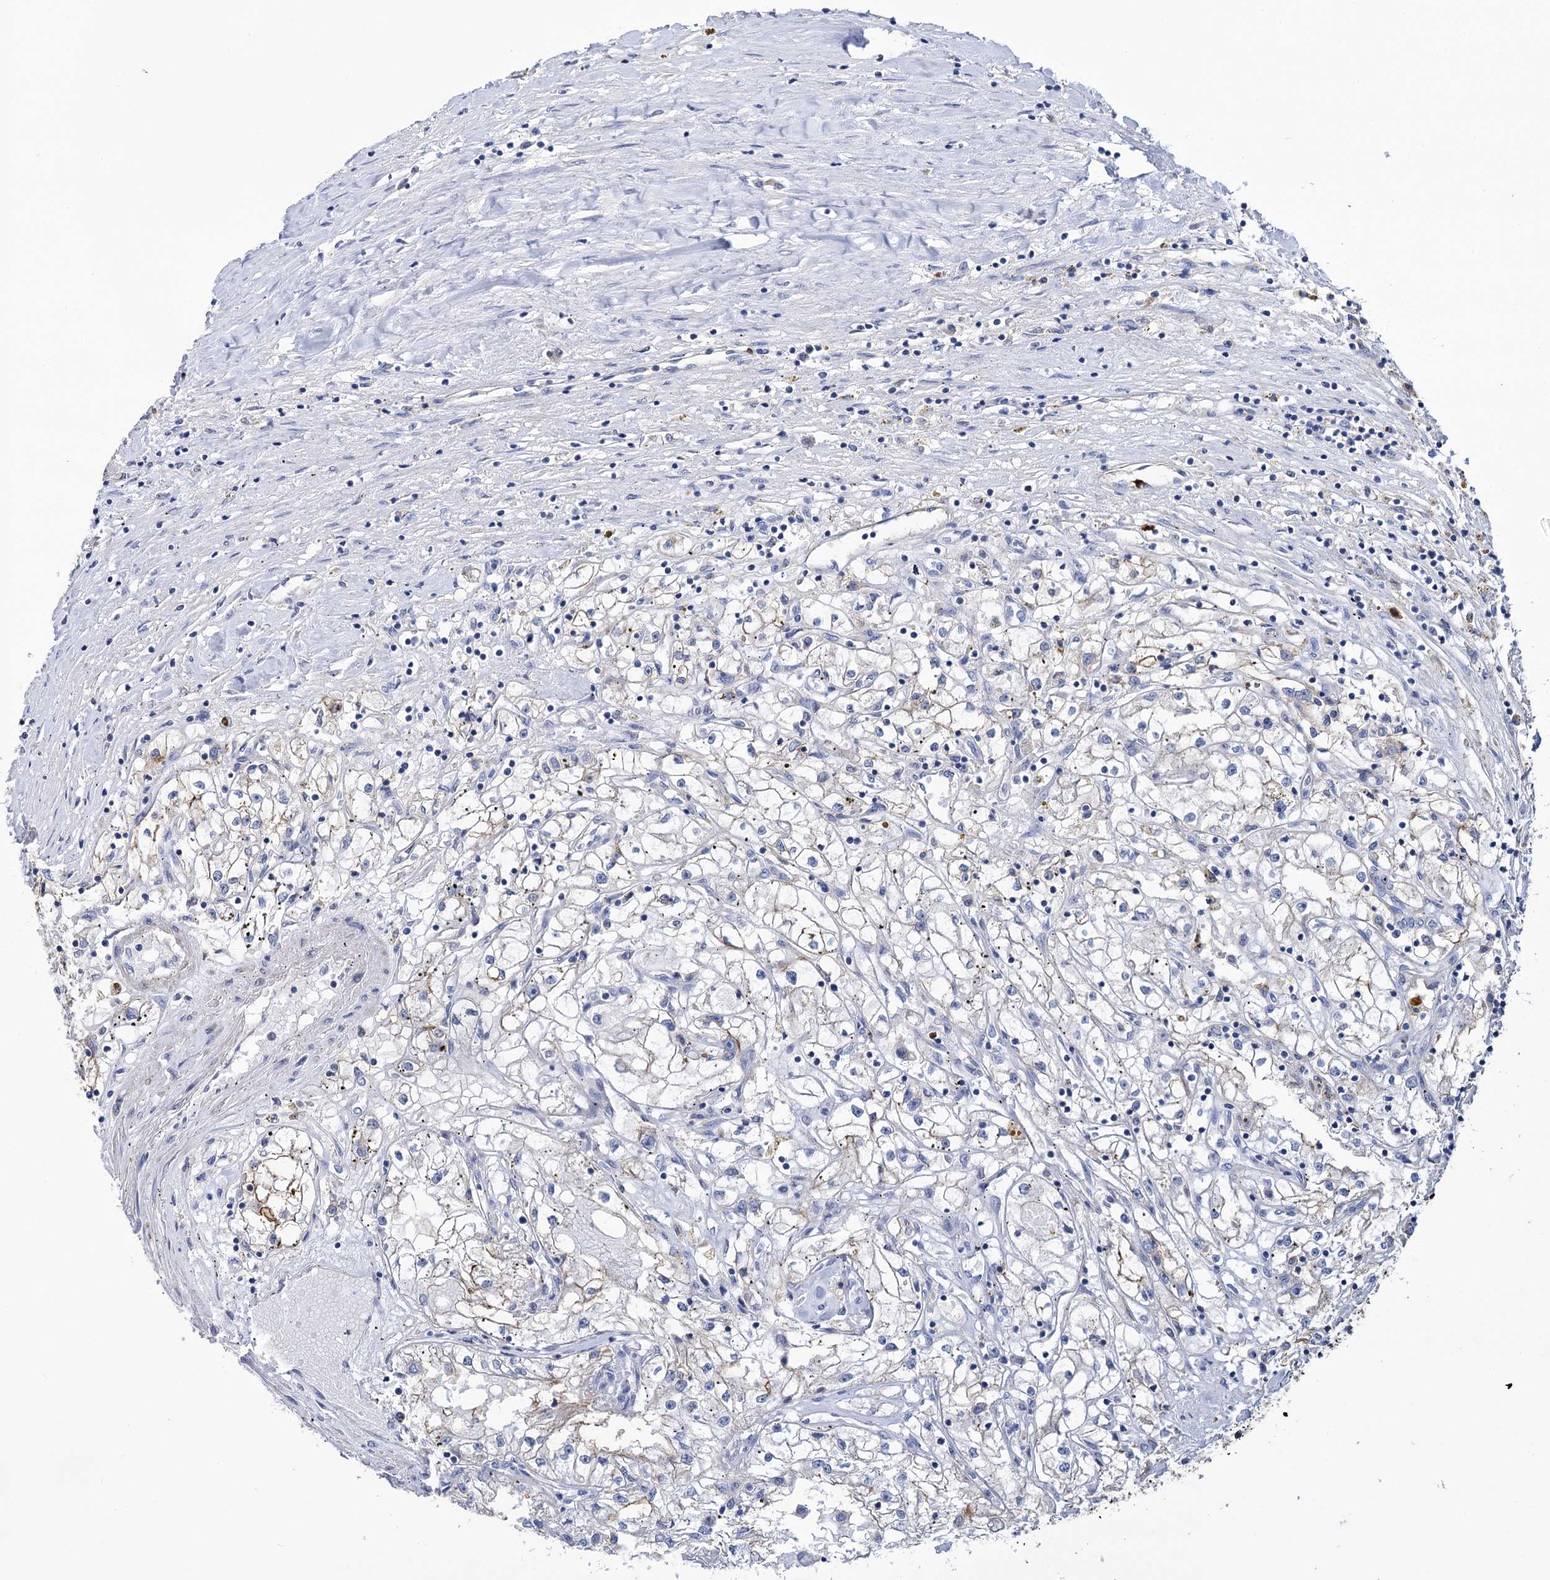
{"staining": {"intensity": "weak", "quantity": "<25%", "location": "cytoplasmic/membranous"}, "tissue": "renal cancer", "cell_type": "Tumor cells", "image_type": "cancer", "snomed": [{"axis": "morphology", "description": "Adenocarcinoma, NOS"}, {"axis": "topography", "description": "Kidney"}], "caption": "This is an IHC image of renal cancer (adenocarcinoma). There is no positivity in tumor cells.", "gene": "BBS4", "patient": {"sex": "male", "age": 56}}